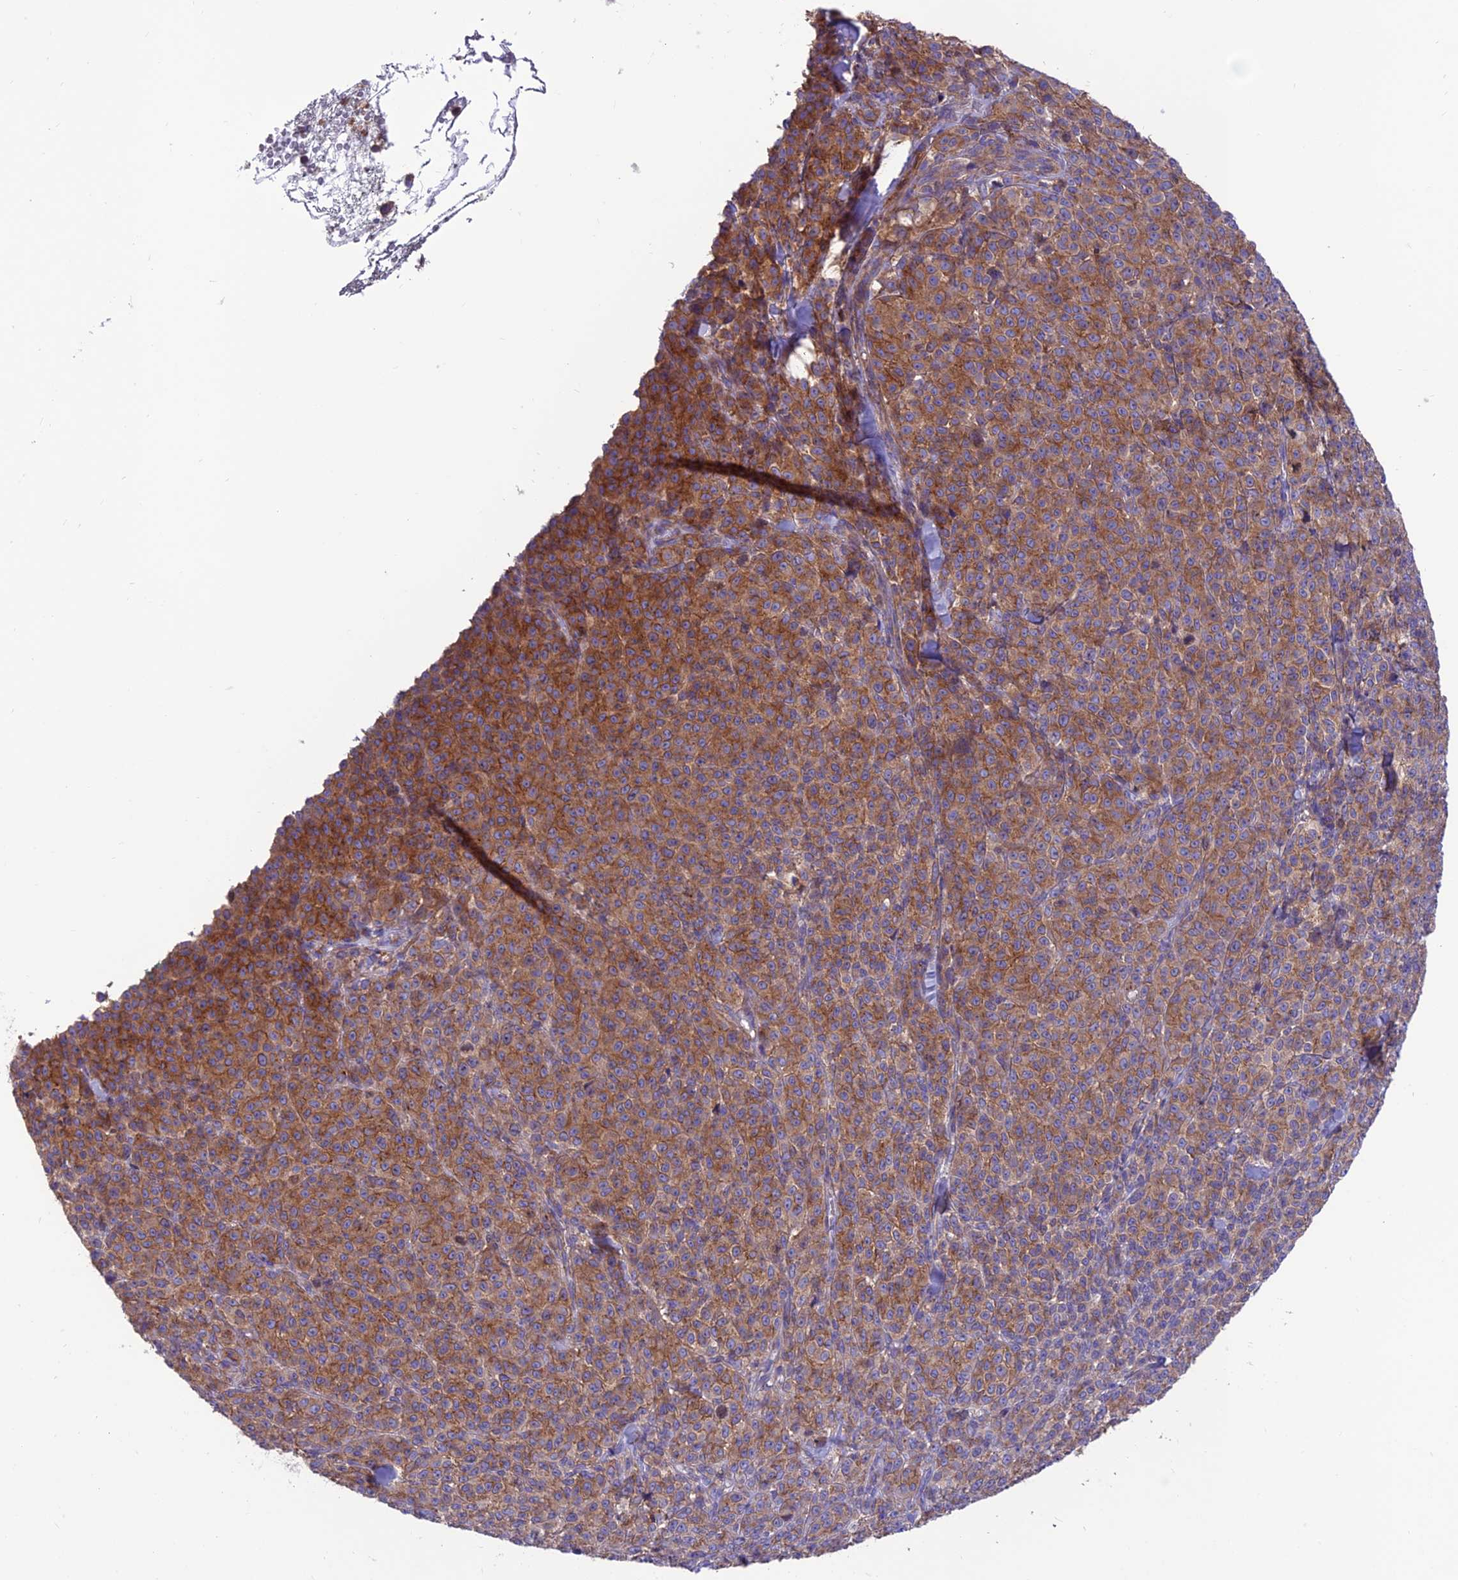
{"staining": {"intensity": "strong", "quantity": ">75%", "location": "cytoplasmic/membranous"}, "tissue": "melanoma", "cell_type": "Tumor cells", "image_type": "cancer", "snomed": [{"axis": "morphology", "description": "Normal tissue, NOS"}, {"axis": "morphology", "description": "Malignant melanoma, NOS"}, {"axis": "topography", "description": "Skin"}], "caption": "Strong cytoplasmic/membranous positivity is appreciated in approximately >75% of tumor cells in malignant melanoma. (IHC, brightfield microscopy, high magnification).", "gene": "VPS16", "patient": {"sex": "female", "age": 34}}